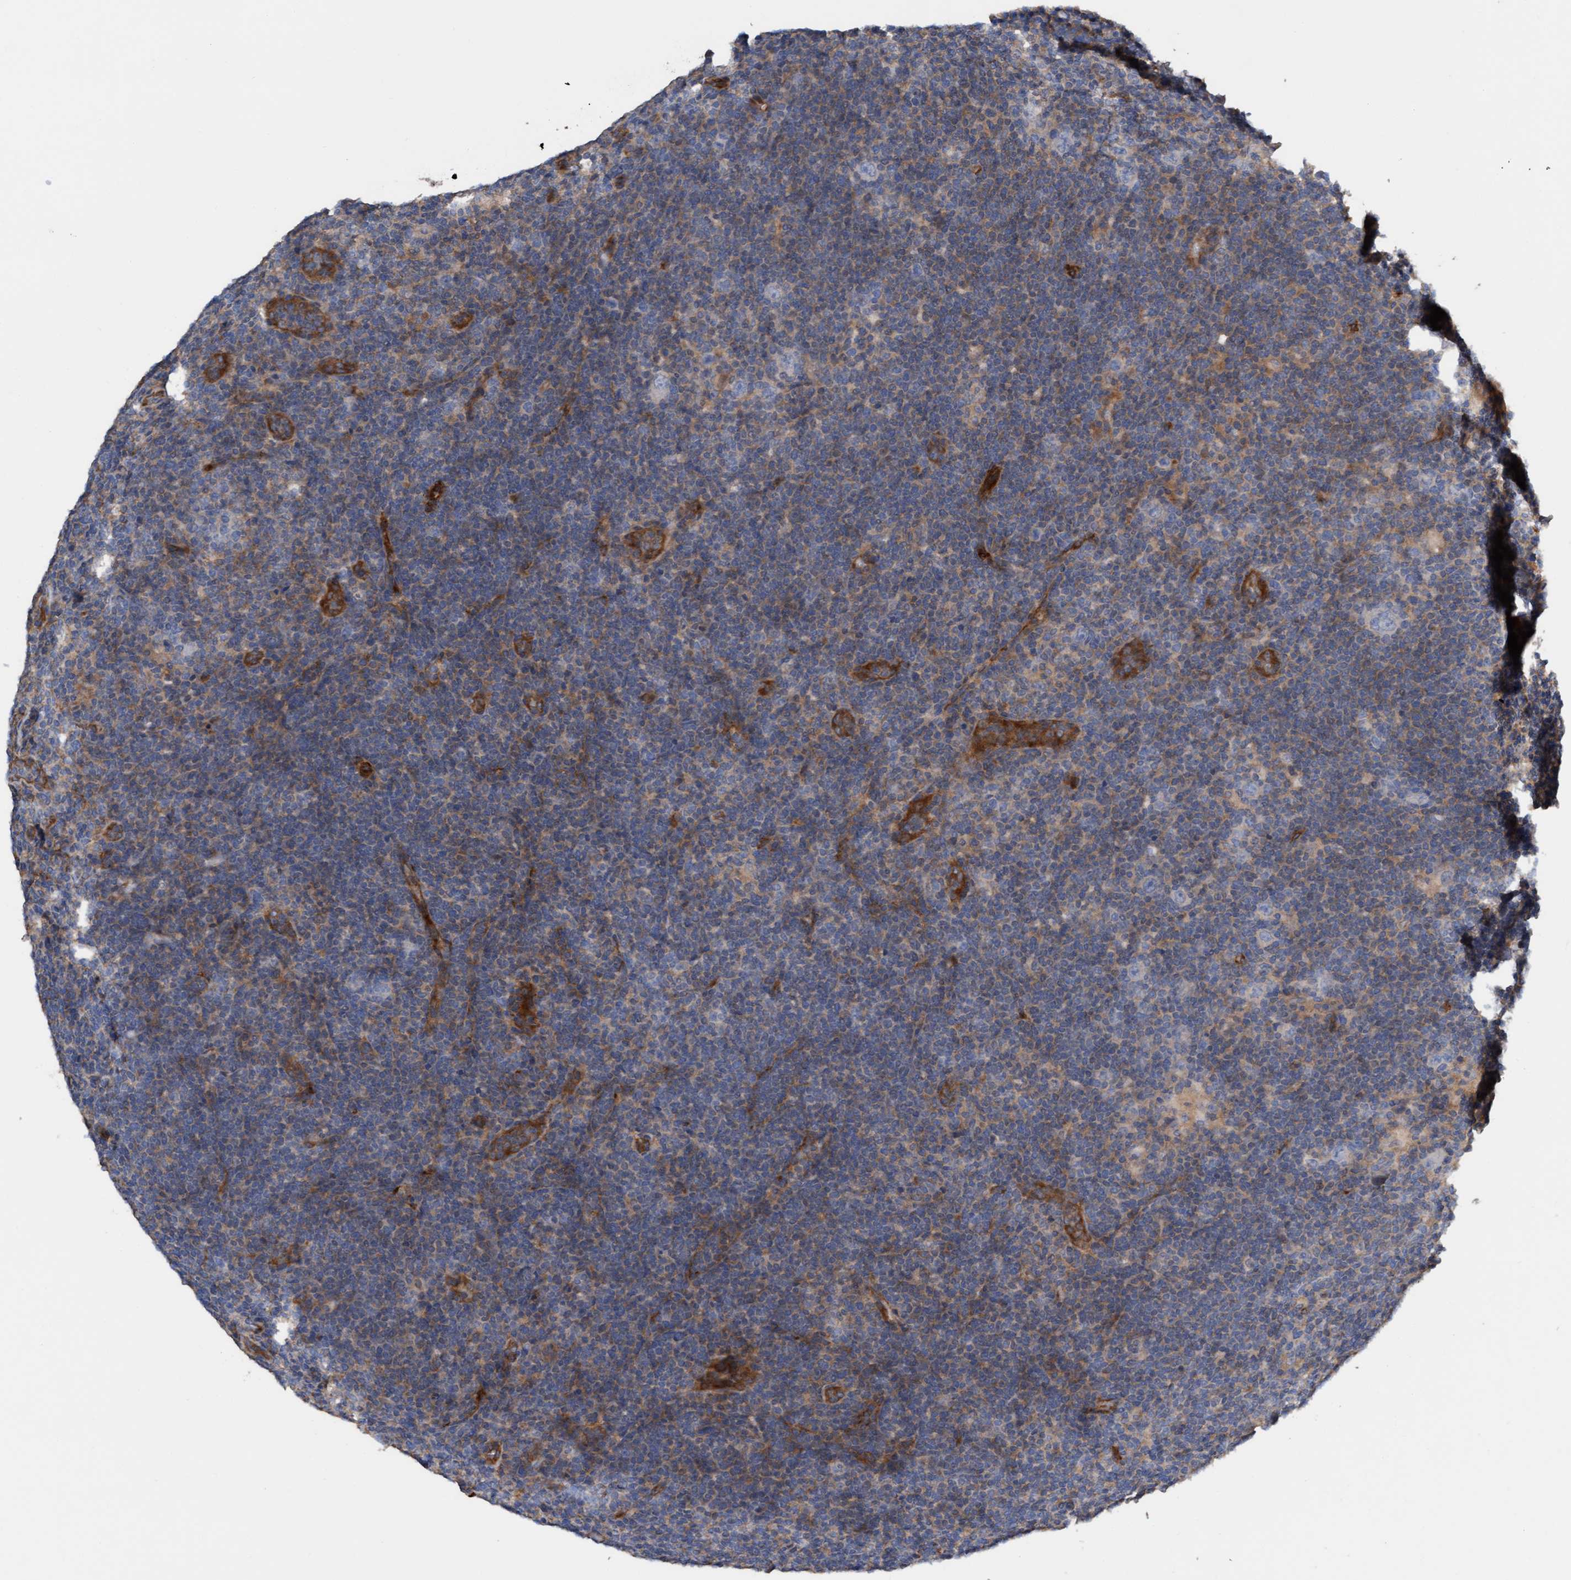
{"staining": {"intensity": "negative", "quantity": "none", "location": "none"}, "tissue": "lymphoma", "cell_type": "Tumor cells", "image_type": "cancer", "snomed": [{"axis": "morphology", "description": "Hodgkin's disease, NOS"}, {"axis": "topography", "description": "Lymph node"}], "caption": "Immunohistochemistry (IHC) of Hodgkin's disease displays no staining in tumor cells. (Brightfield microscopy of DAB (3,3'-diaminobenzidine) immunohistochemistry at high magnification).", "gene": "FMNL3", "patient": {"sex": "female", "age": 57}}